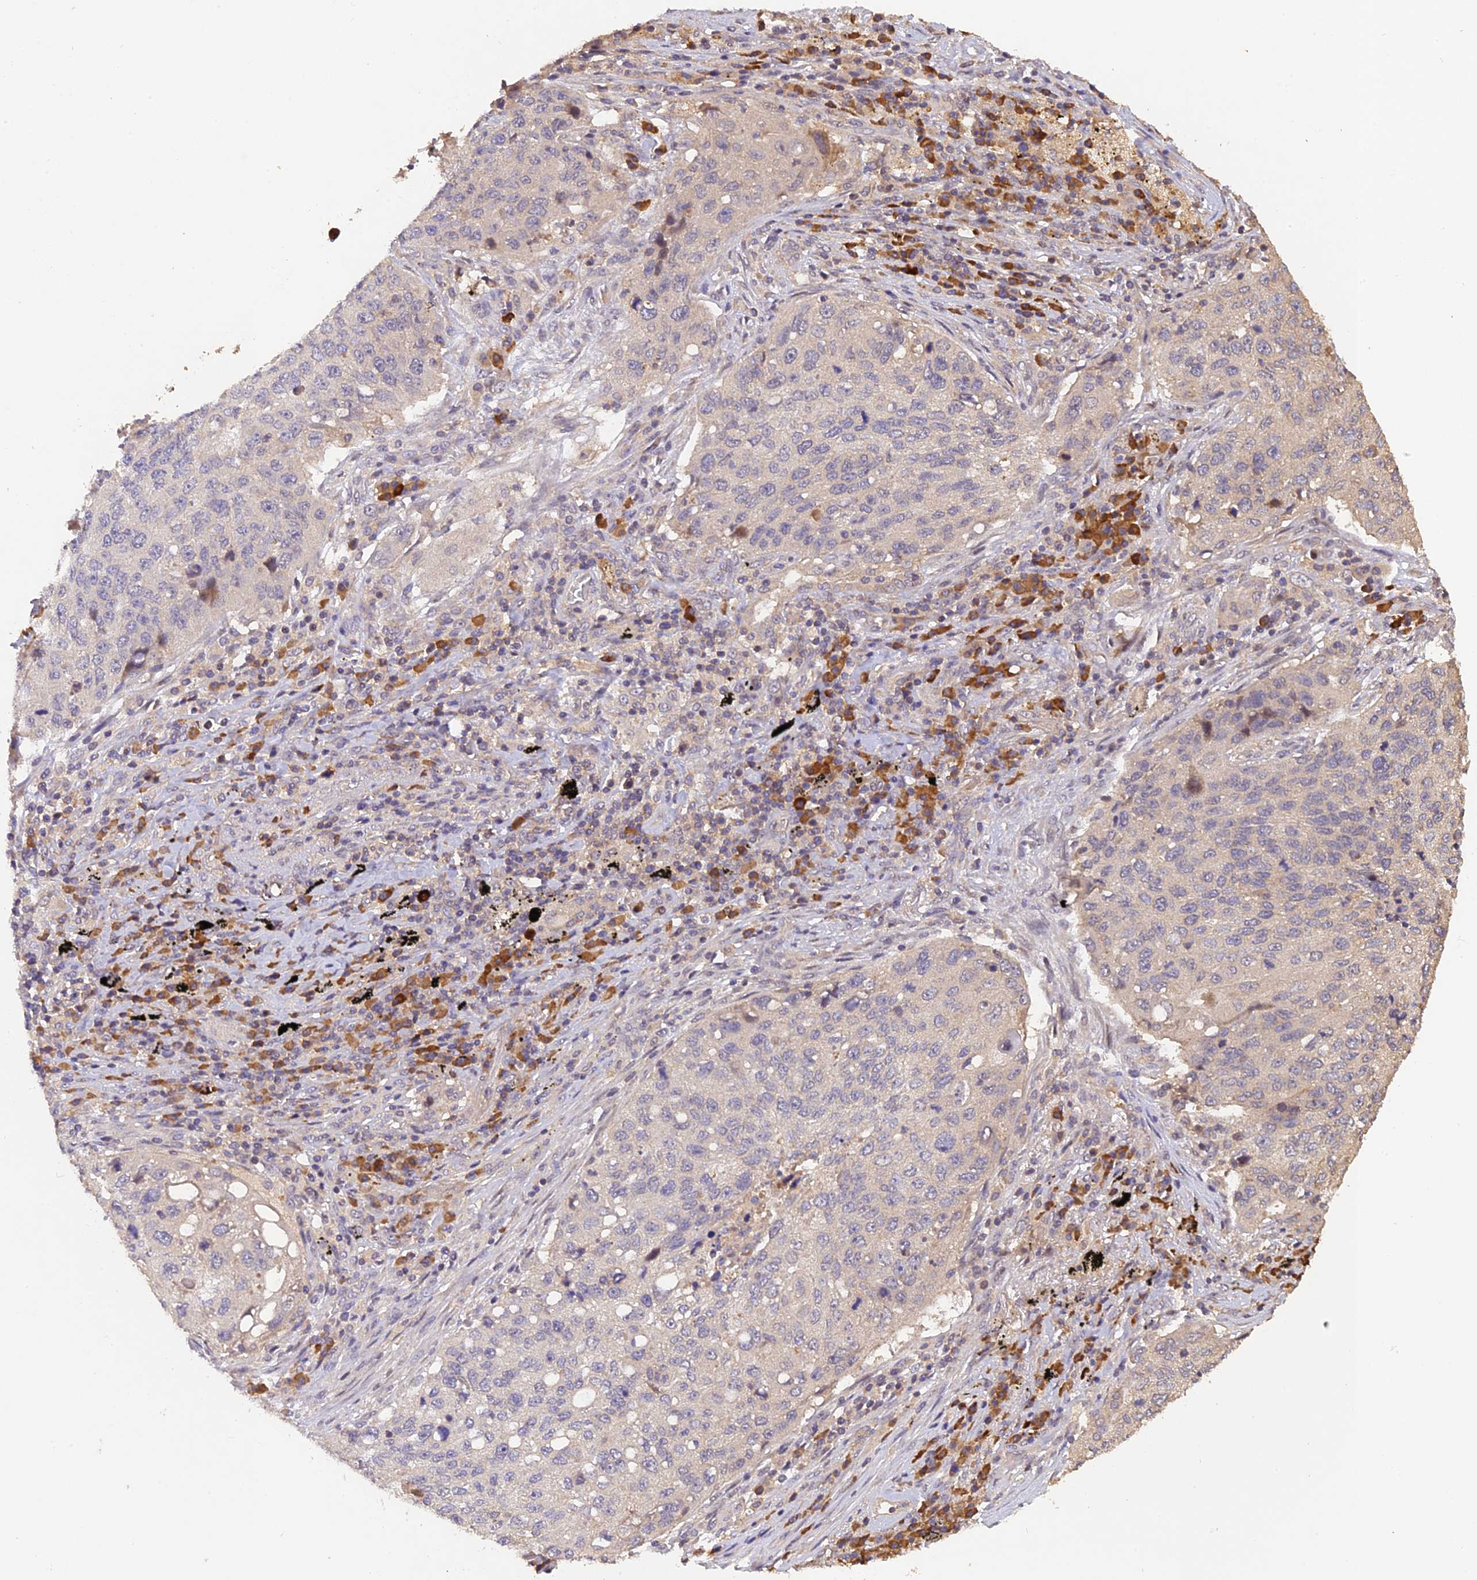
{"staining": {"intensity": "negative", "quantity": "none", "location": "none"}, "tissue": "lung cancer", "cell_type": "Tumor cells", "image_type": "cancer", "snomed": [{"axis": "morphology", "description": "Squamous cell carcinoma, NOS"}, {"axis": "topography", "description": "Lung"}], "caption": "Immunohistochemistry image of neoplastic tissue: squamous cell carcinoma (lung) stained with DAB (3,3'-diaminobenzidine) displays no significant protein positivity in tumor cells. (DAB immunohistochemistry (IHC) visualized using brightfield microscopy, high magnification).", "gene": "DENND5B", "patient": {"sex": "female", "age": 63}}